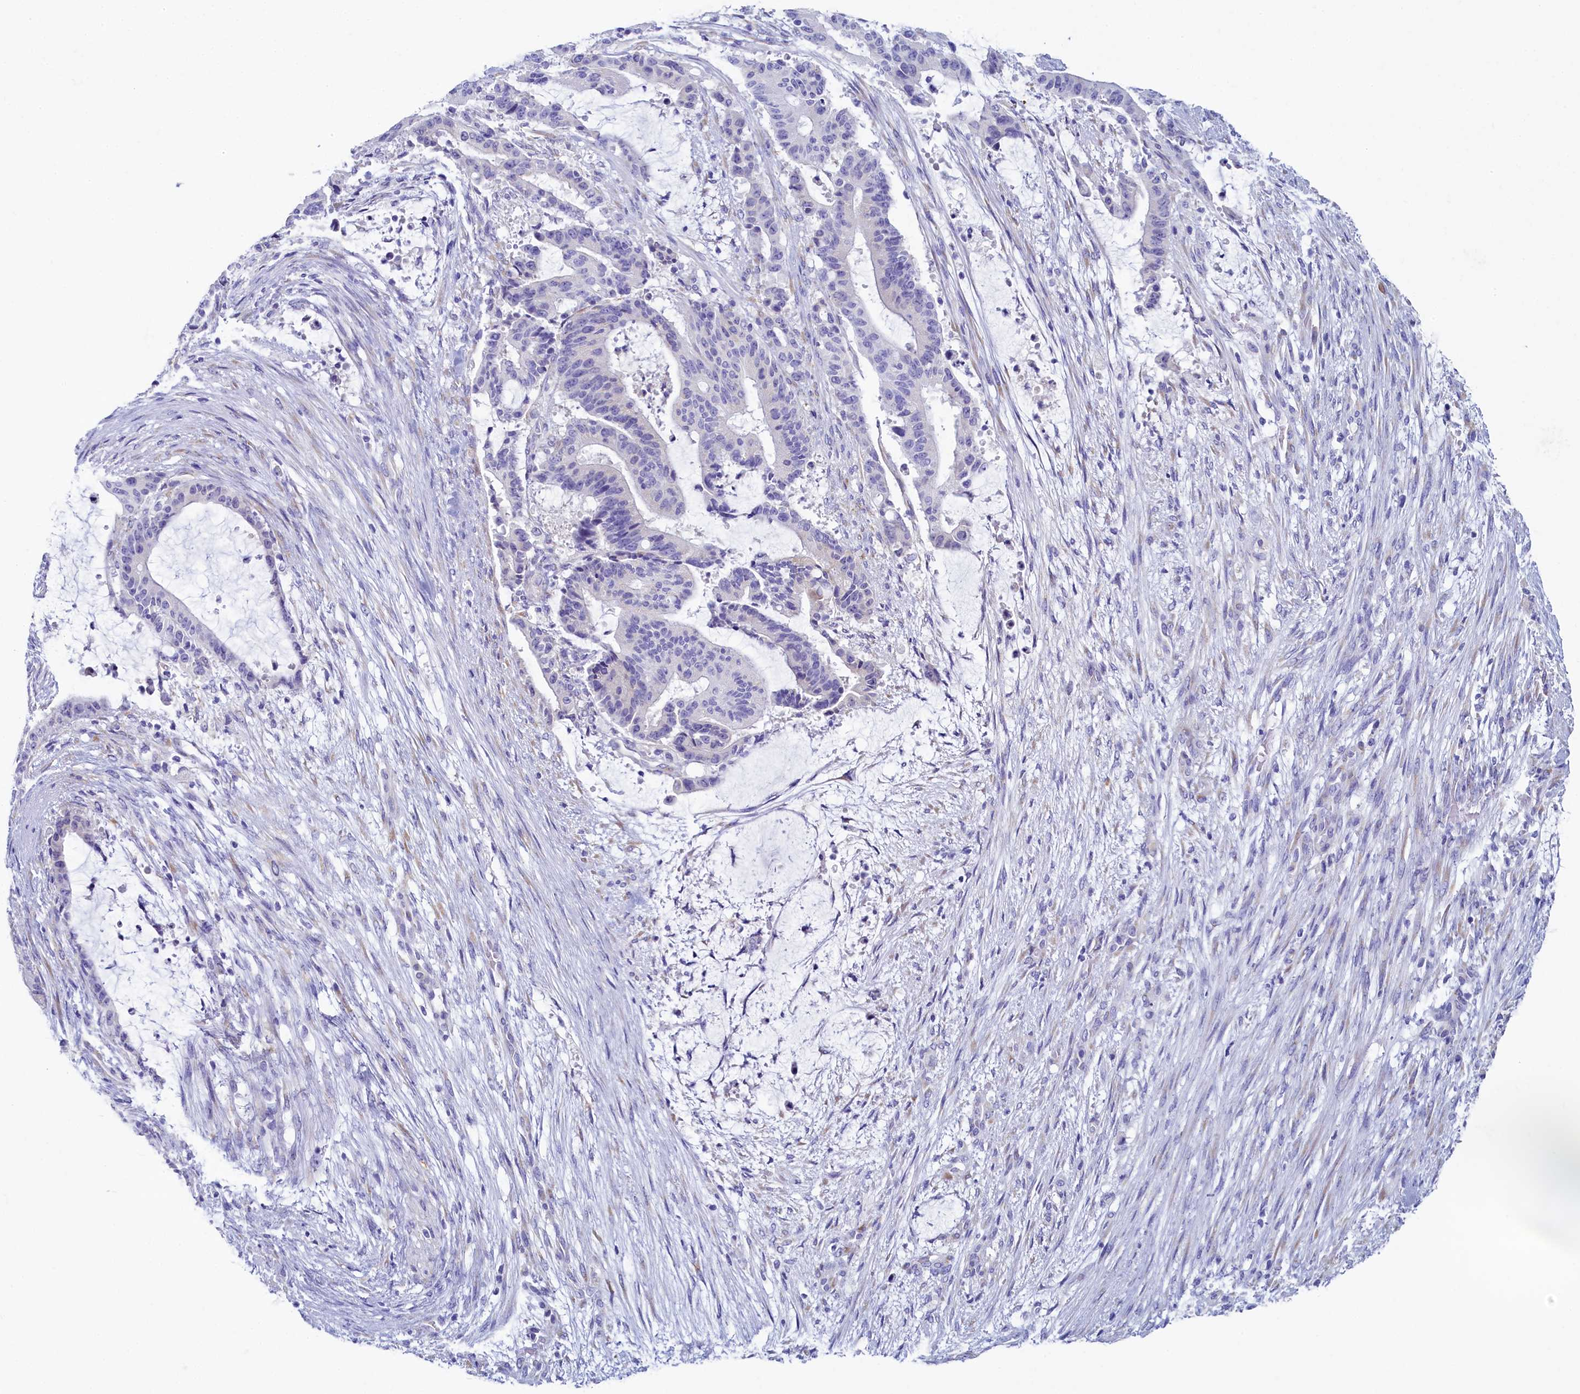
{"staining": {"intensity": "negative", "quantity": "none", "location": "none"}, "tissue": "liver cancer", "cell_type": "Tumor cells", "image_type": "cancer", "snomed": [{"axis": "morphology", "description": "Normal tissue, NOS"}, {"axis": "morphology", "description": "Cholangiocarcinoma"}, {"axis": "topography", "description": "Liver"}, {"axis": "topography", "description": "Peripheral nerve tissue"}], "caption": "The photomicrograph exhibits no significant positivity in tumor cells of liver cholangiocarcinoma. The staining was performed using DAB to visualize the protein expression in brown, while the nuclei were stained in blue with hematoxylin (Magnification: 20x).", "gene": "SKA3", "patient": {"sex": "female", "age": 73}}